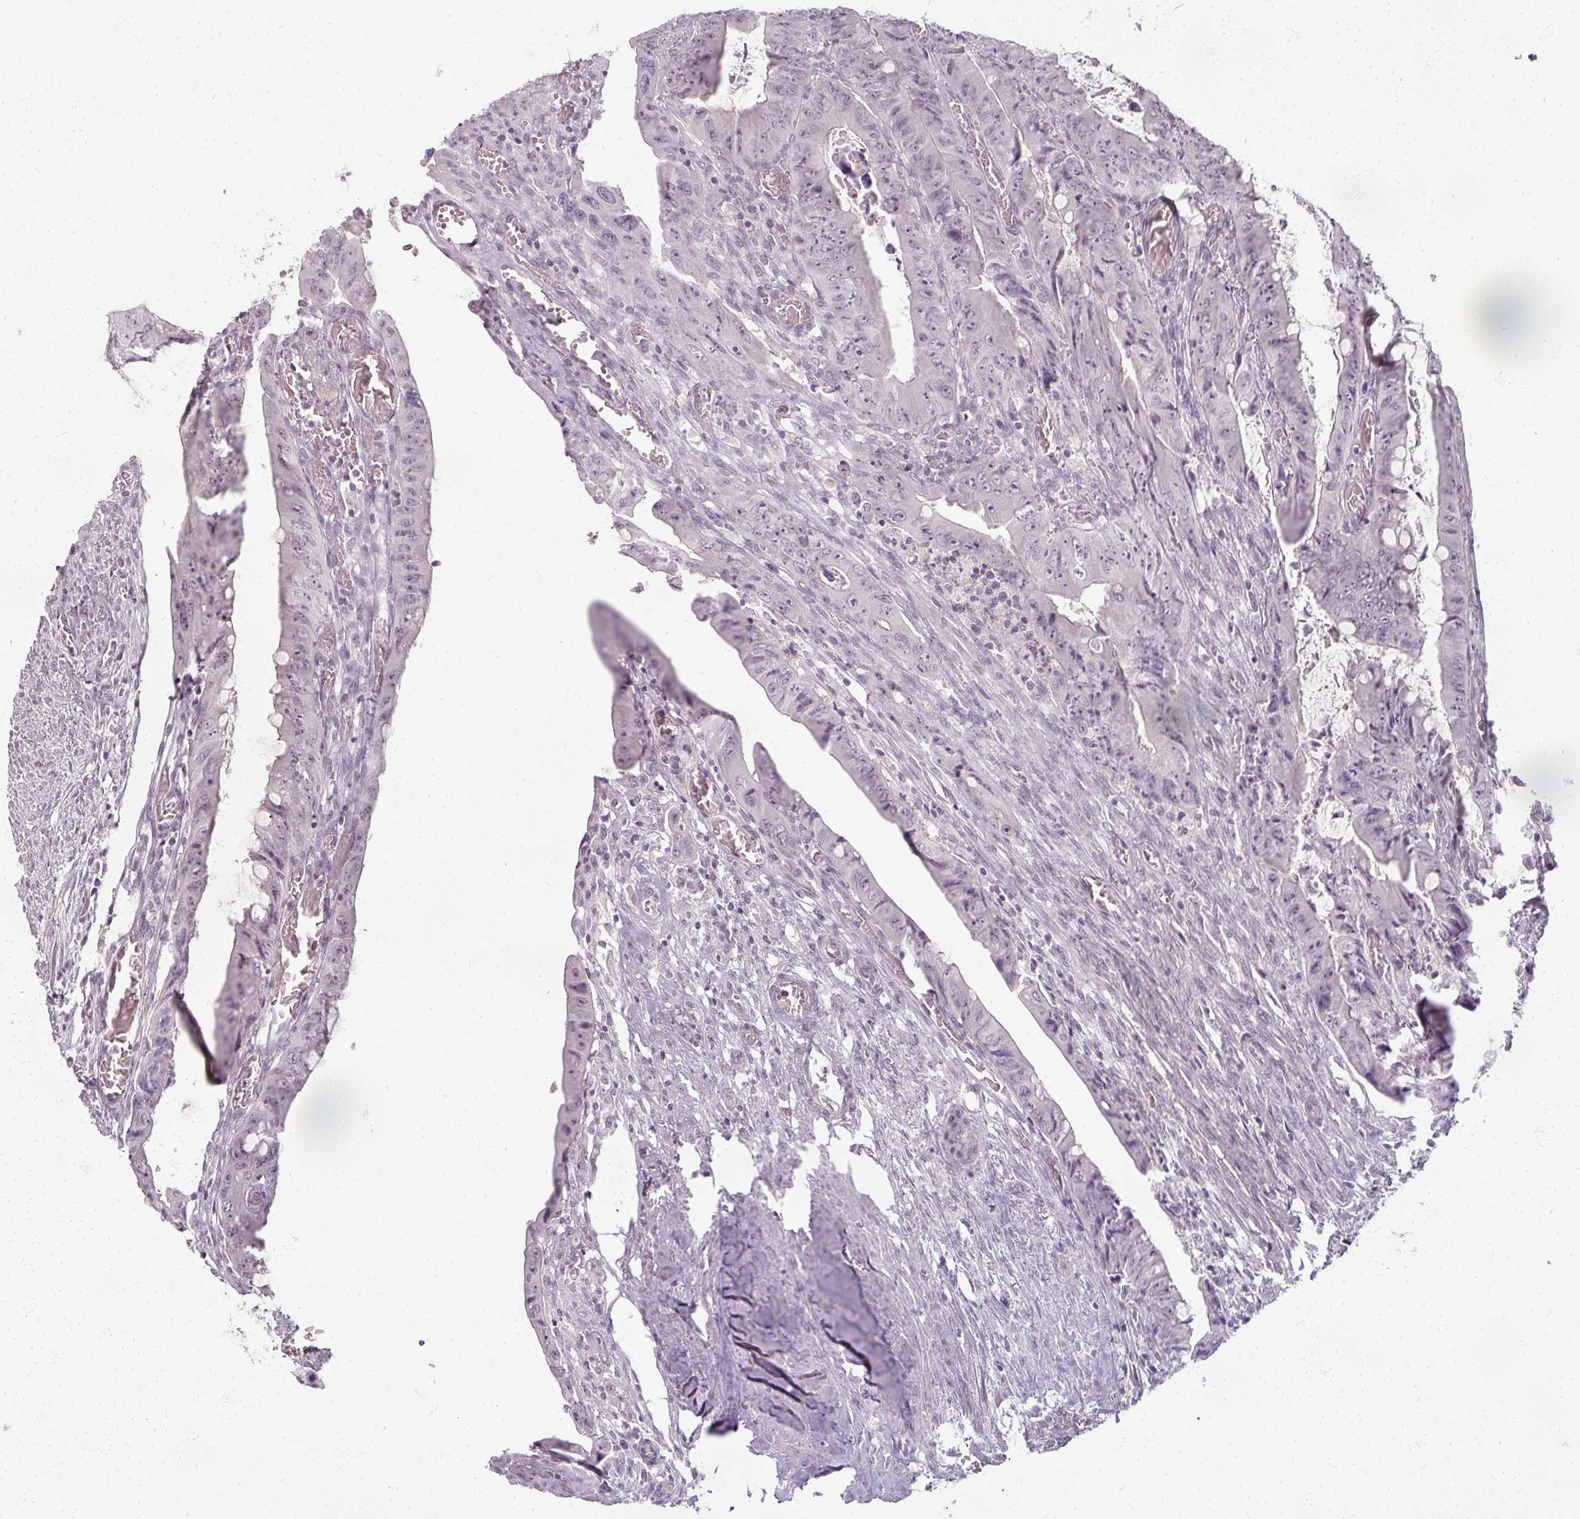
{"staining": {"intensity": "negative", "quantity": "none", "location": "none"}, "tissue": "colorectal cancer", "cell_type": "Tumor cells", "image_type": "cancer", "snomed": [{"axis": "morphology", "description": "Adenocarcinoma, NOS"}, {"axis": "topography", "description": "Rectum"}], "caption": "Immunohistochemistry image of adenocarcinoma (colorectal) stained for a protein (brown), which shows no positivity in tumor cells.", "gene": "RFPL2", "patient": {"sex": "male", "age": 78}}